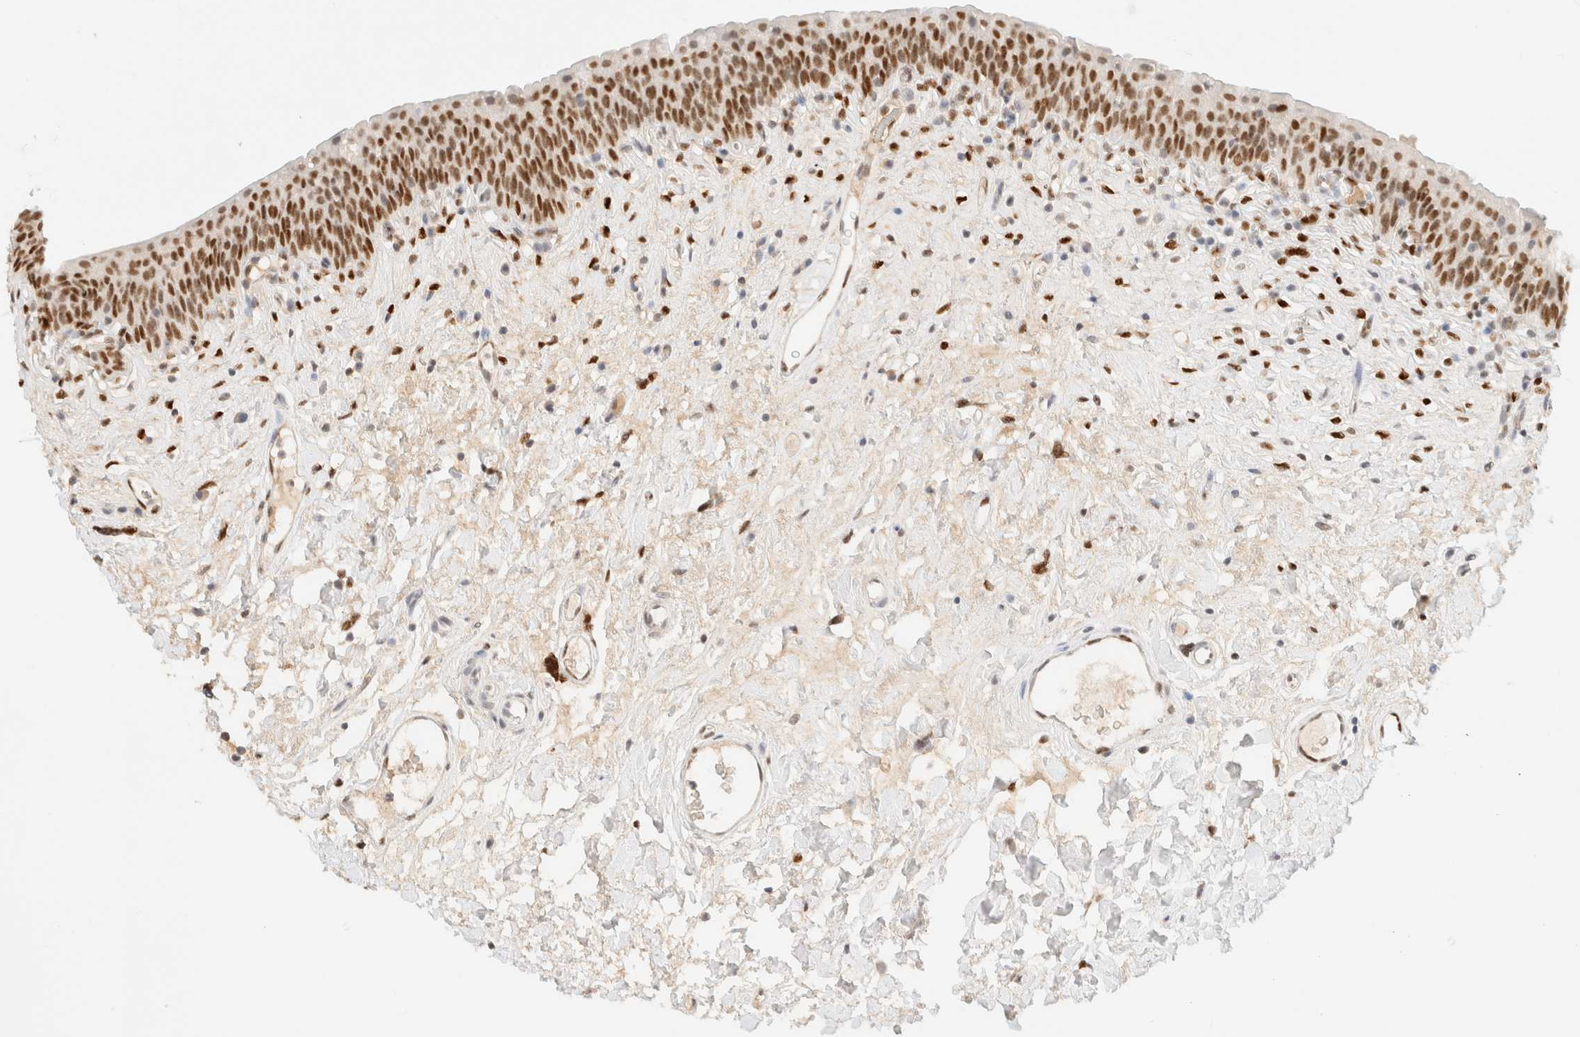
{"staining": {"intensity": "strong", "quantity": ">75%", "location": "nuclear"}, "tissue": "urinary bladder", "cell_type": "Urothelial cells", "image_type": "normal", "snomed": [{"axis": "morphology", "description": "Normal tissue, NOS"}, {"axis": "topography", "description": "Urinary bladder"}], "caption": "Strong nuclear expression for a protein is present in about >75% of urothelial cells of normal urinary bladder using immunohistochemistry.", "gene": "DDB2", "patient": {"sex": "male", "age": 83}}